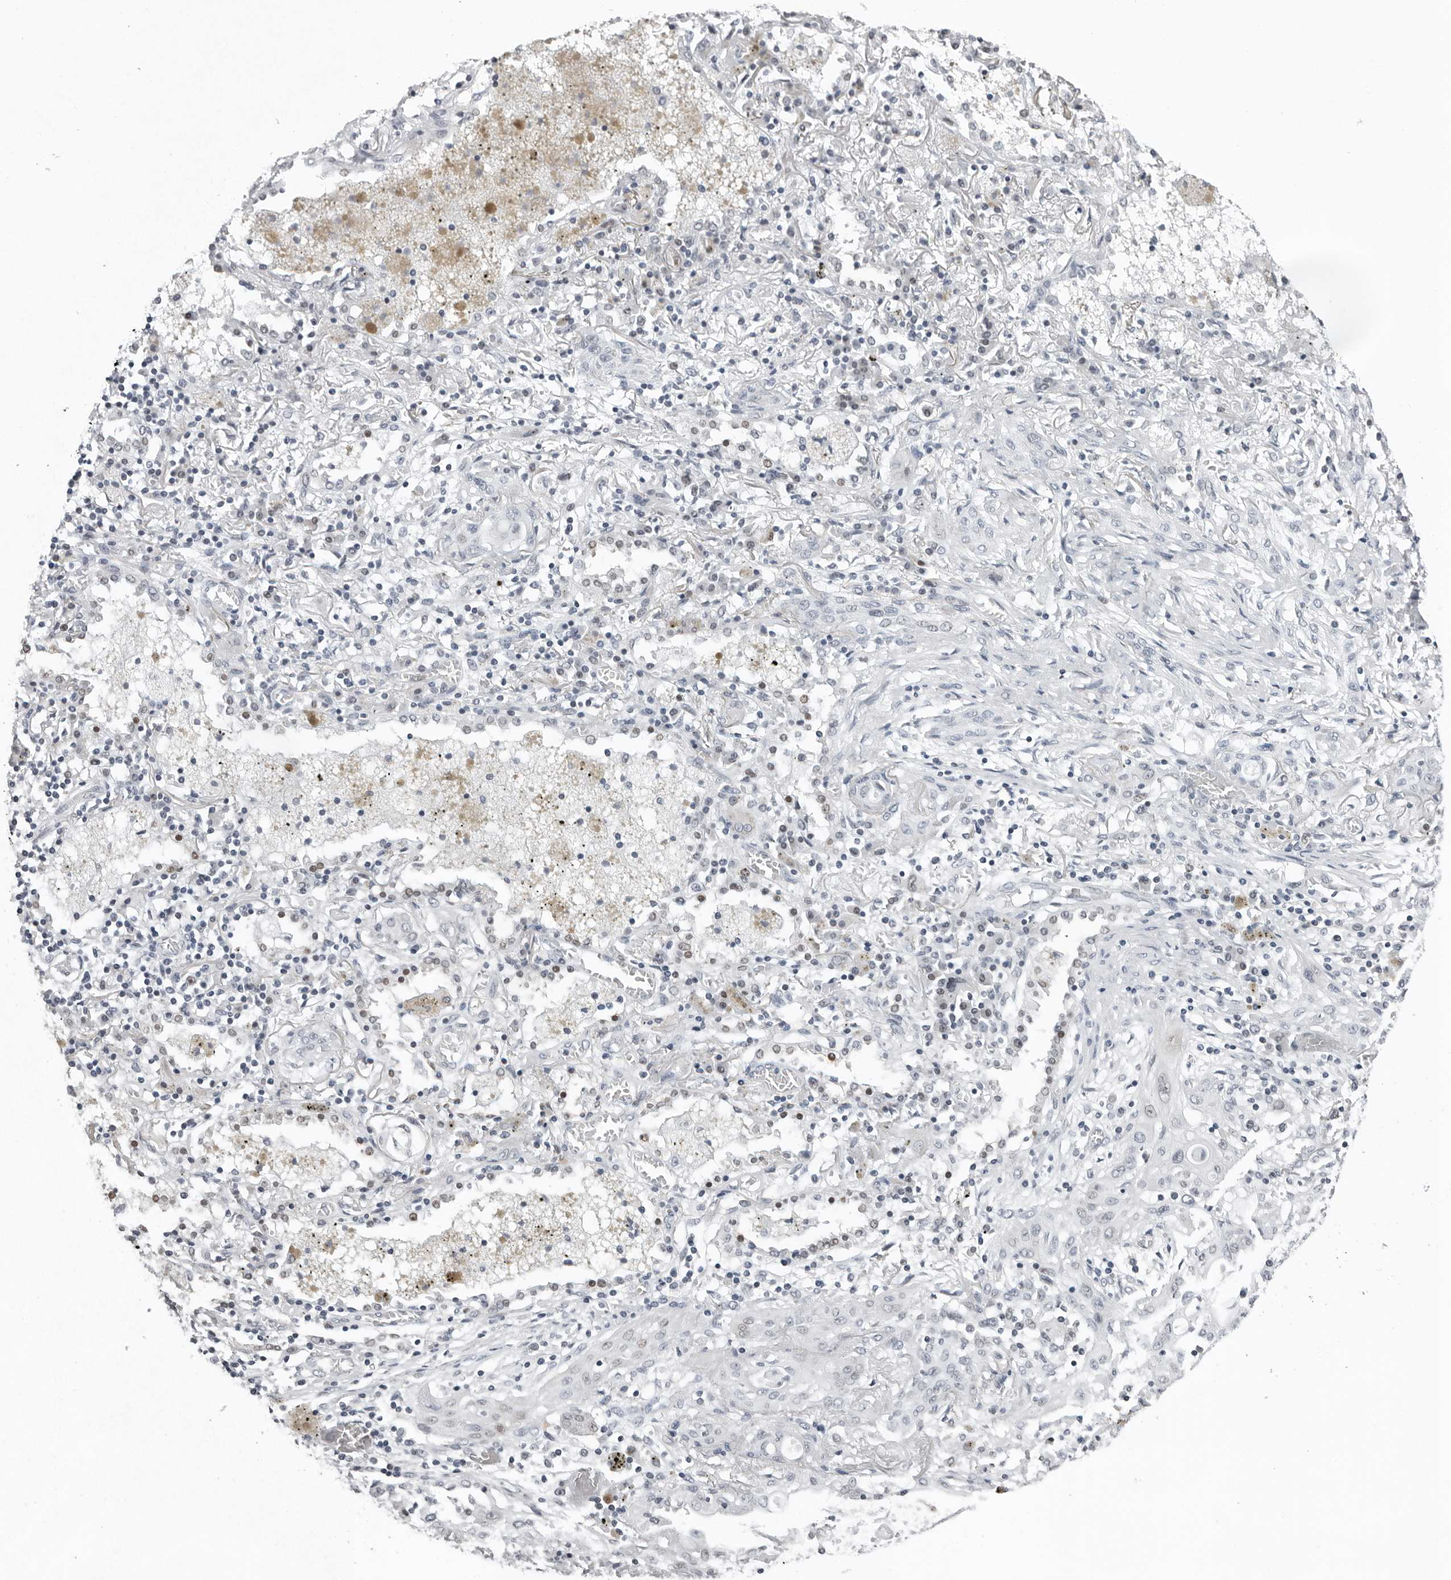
{"staining": {"intensity": "negative", "quantity": "none", "location": "none"}, "tissue": "lung cancer", "cell_type": "Tumor cells", "image_type": "cancer", "snomed": [{"axis": "morphology", "description": "Squamous cell carcinoma, NOS"}, {"axis": "topography", "description": "Lung"}], "caption": "Micrograph shows no protein expression in tumor cells of lung cancer tissue.", "gene": "PPP1R42", "patient": {"sex": "female", "age": 47}}